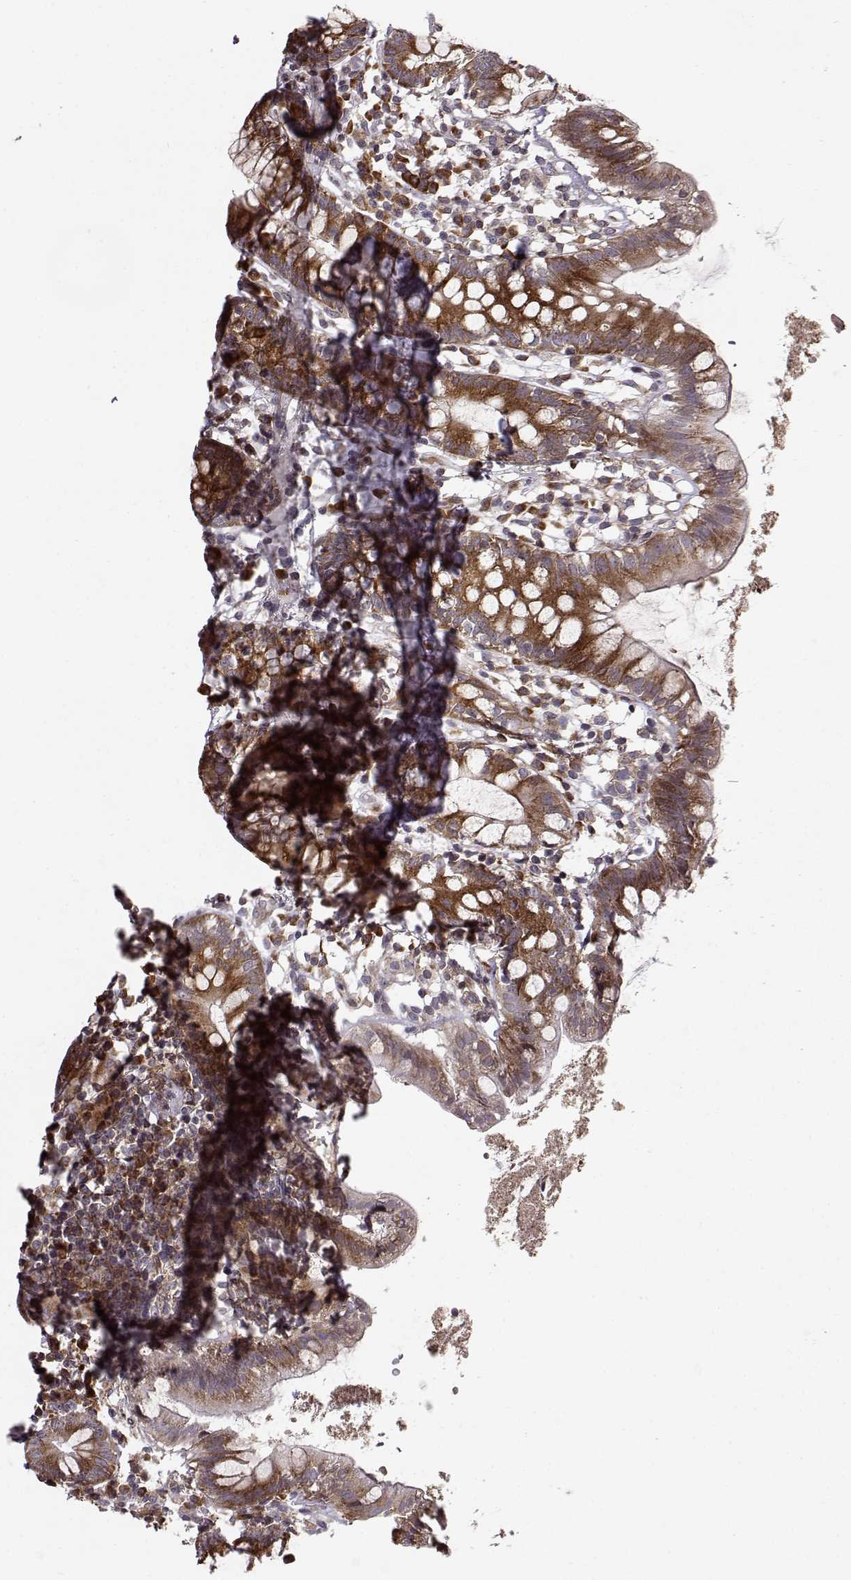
{"staining": {"intensity": "strong", "quantity": ">75%", "location": "cytoplasmic/membranous"}, "tissue": "small intestine", "cell_type": "Glandular cells", "image_type": "normal", "snomed": [{"axis": "morphology", "description": "Normal tissue, NOS"}, {"axis": "topography", "description": "Small intestine"}], "caption": "An immunohistochemistry (IHC) micrograph of normal tissue is shown. Protein staining in brown highlights strong cytoplasmic/membranous positivity in small intestine within glandular cells. (Brightfield microscopy of DAB IHC at high magnification).", "gene": "RPL31", "patient": {"sex": "female", "age": 90}}